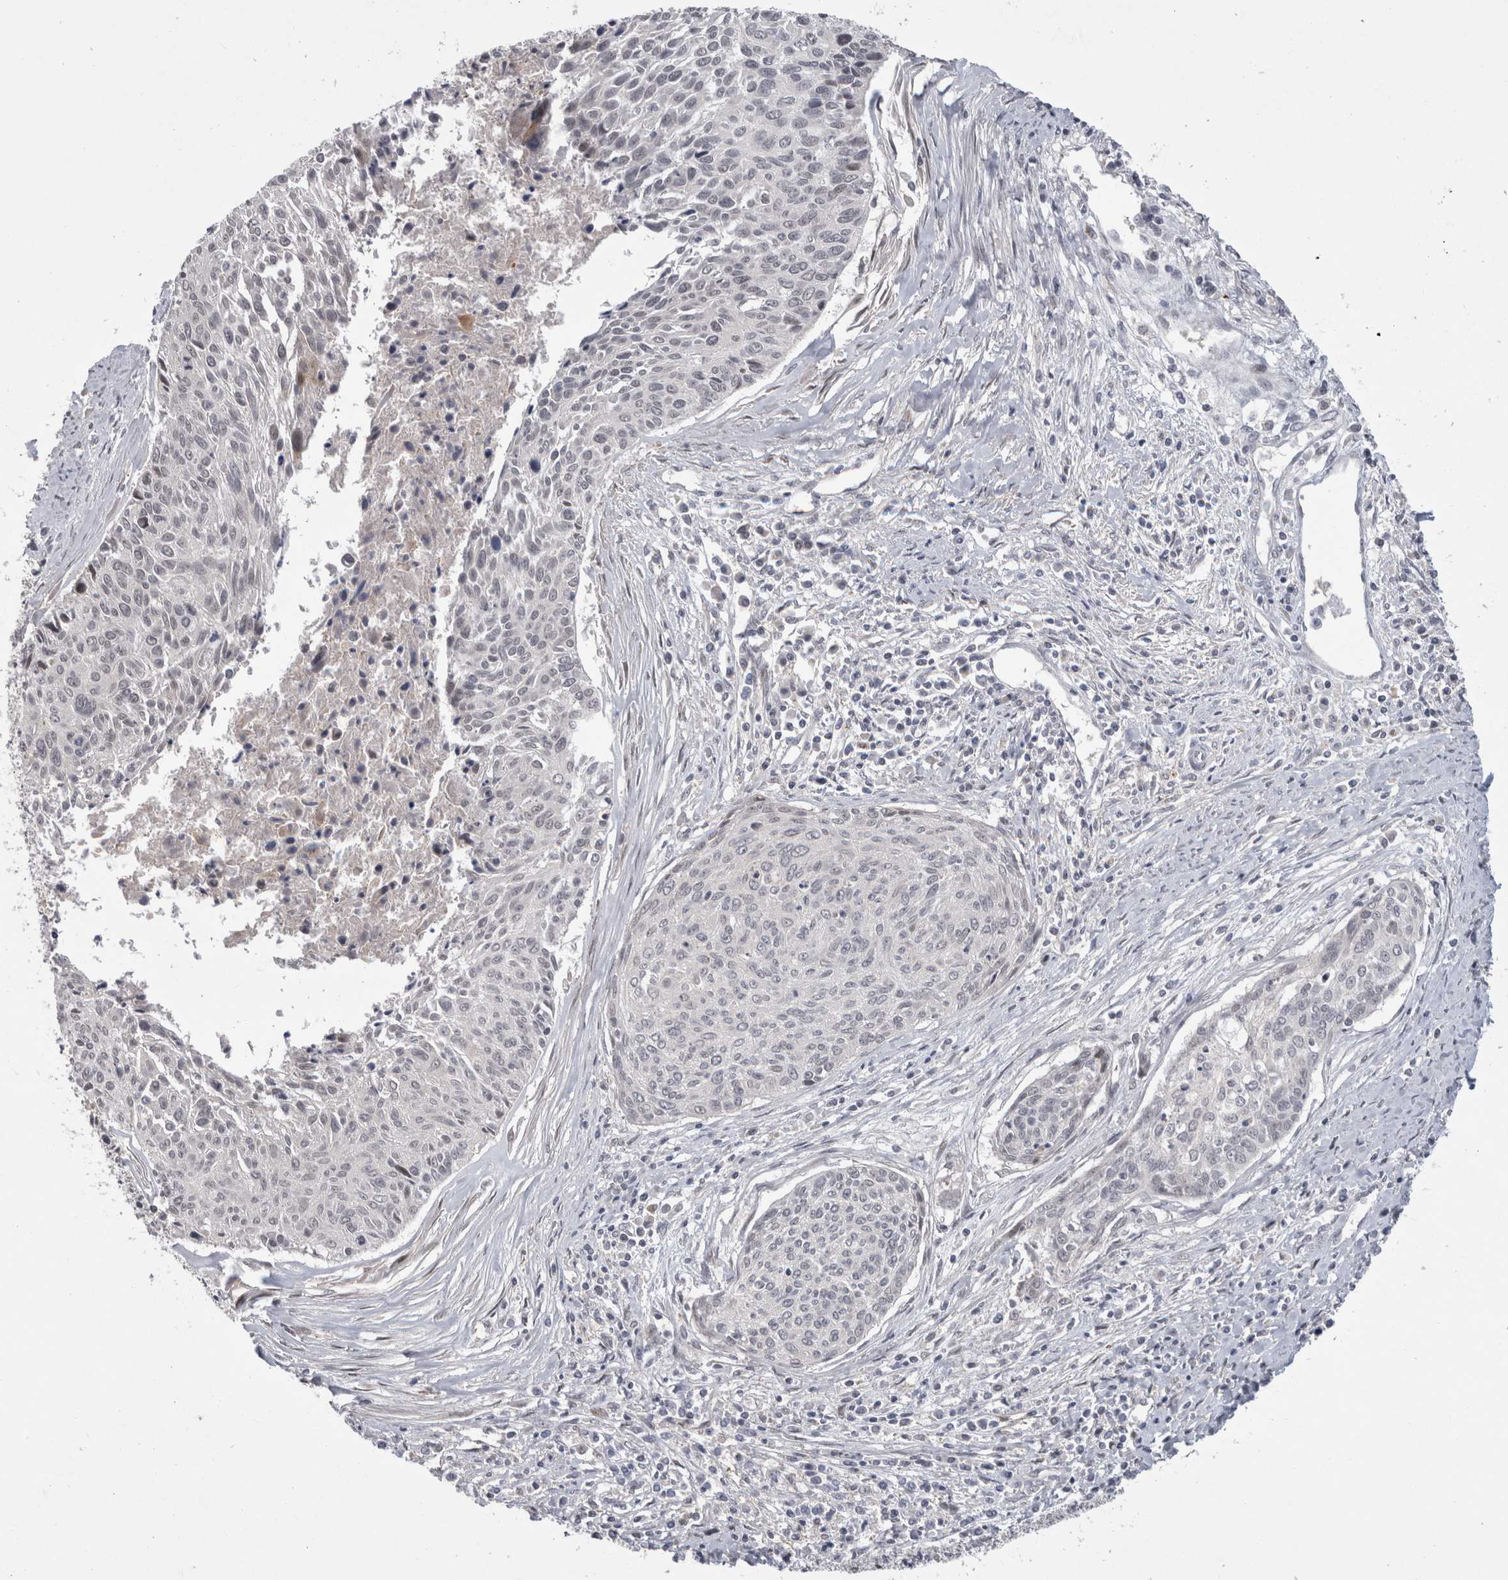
{"staining": {"intensity": "negative", "quantity": "none", "location": "none"}, "tissue": "cervical cancer", "cell_type": "Tumor cells", "image_type": "cancer", "snomed": [{"axis": "morphology", "description": "Squamous cell carcinoma, NOS"}, {"axis": "topography", "description": "Cervix"}], "caption": "The immunohistochemistry micrograph has no significant expression in tumor cells of cervical cancer (squamous cell carcinoma) tissue.", "gene": "MTBP", "patient": {"sex": "female", "age": 55}}